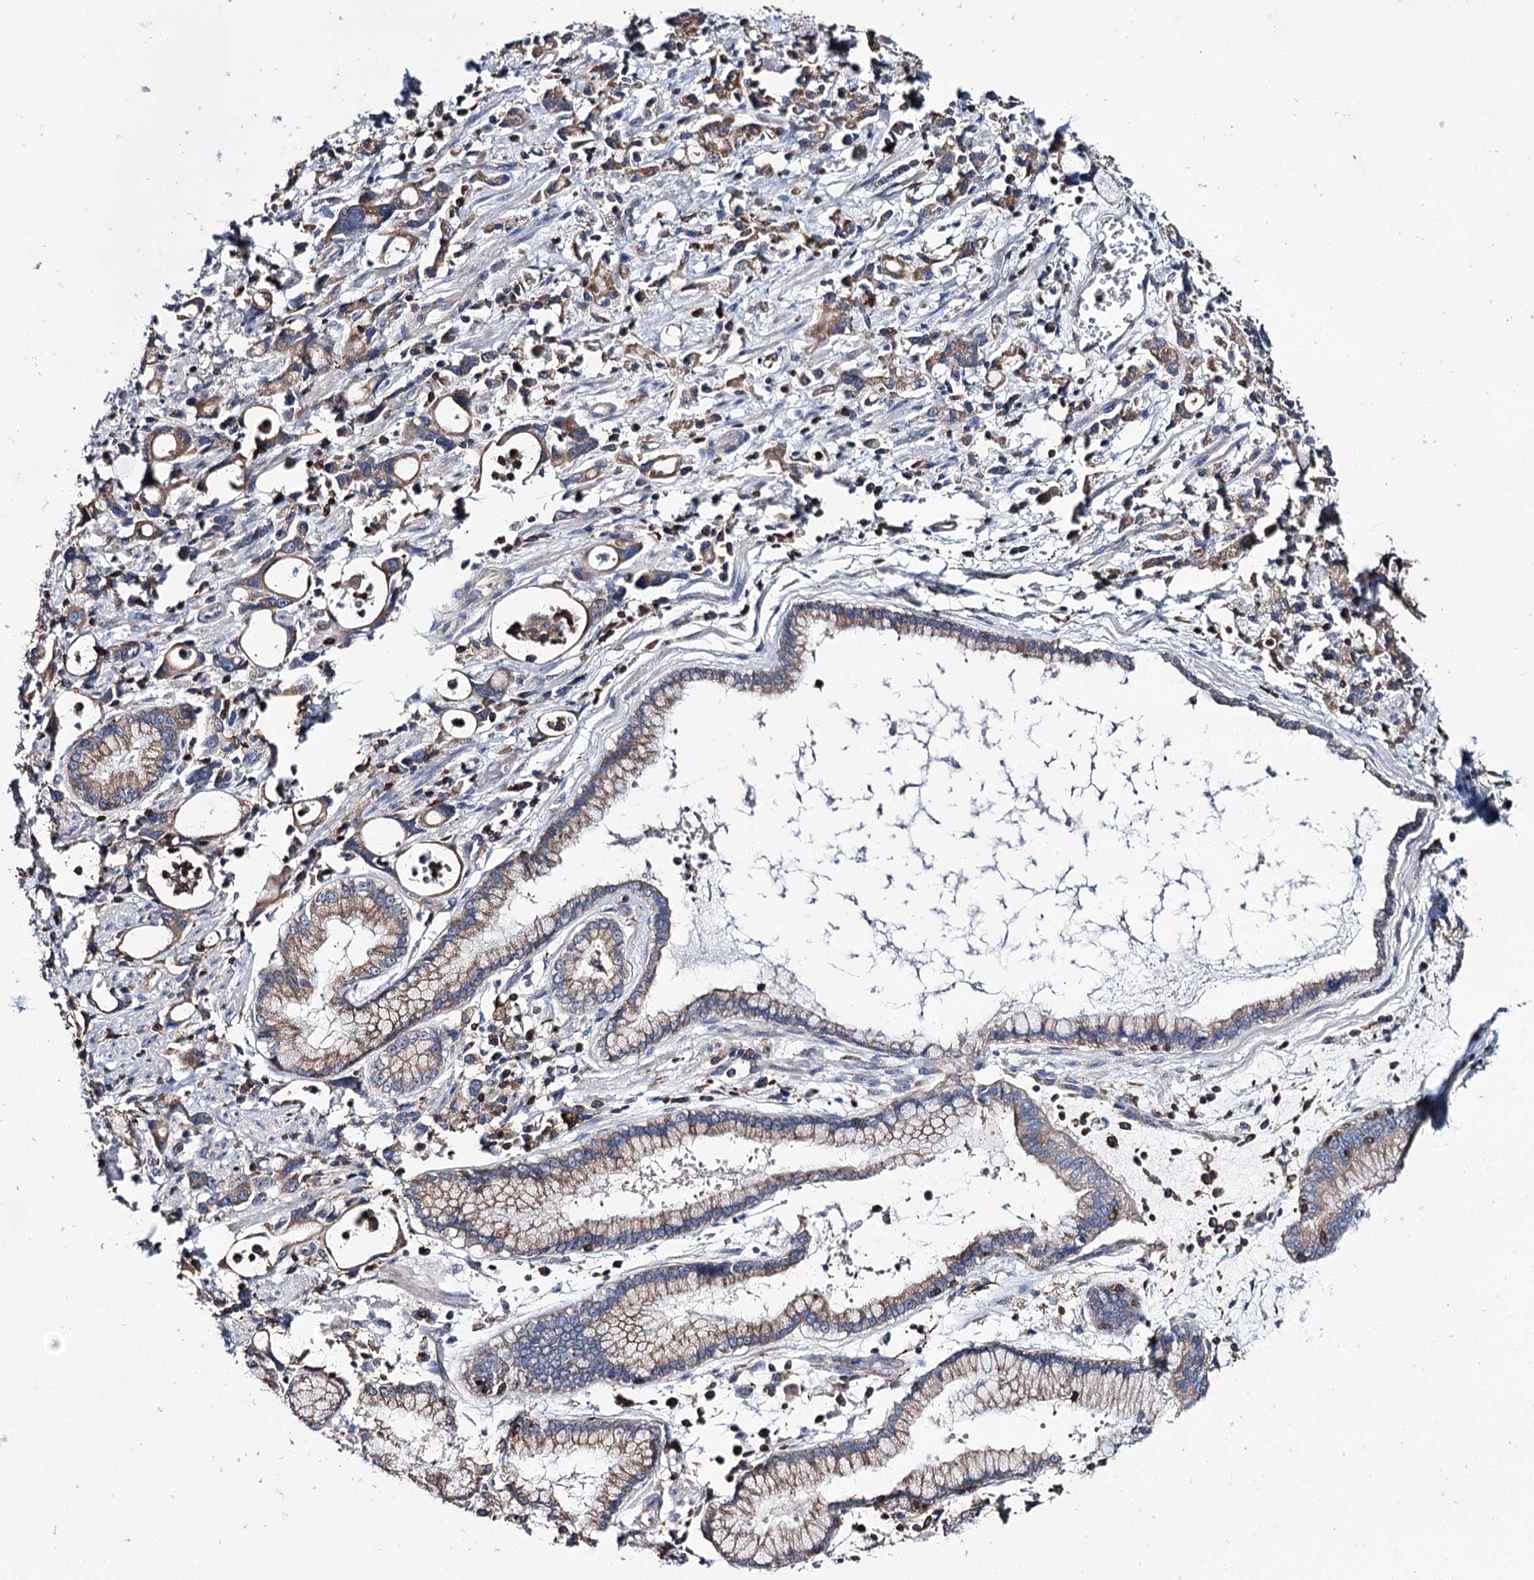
{"staining": {"intensity": "moderate", "quantity": ">75%", "location": "cytoplasmic/membranous"}, "tissue": "stomach cancer", "cell_type": "Tumor cells", "image_type": "cancer", "snomed": [{"axis": "morphology", "description": "Adenocarcinoma, NOS"}, {"axis": "topography", "description": "Stomach, lower"}], "caption": "Immunohistochemical staining of stomach cancer (adenocarcinoma) exhibits moderate cytoplasmic/membranous protein staining in approximately >75% of tumor cells.", "gene": "UBASH3B", "patient": {"sex": "female", "age": 43}}